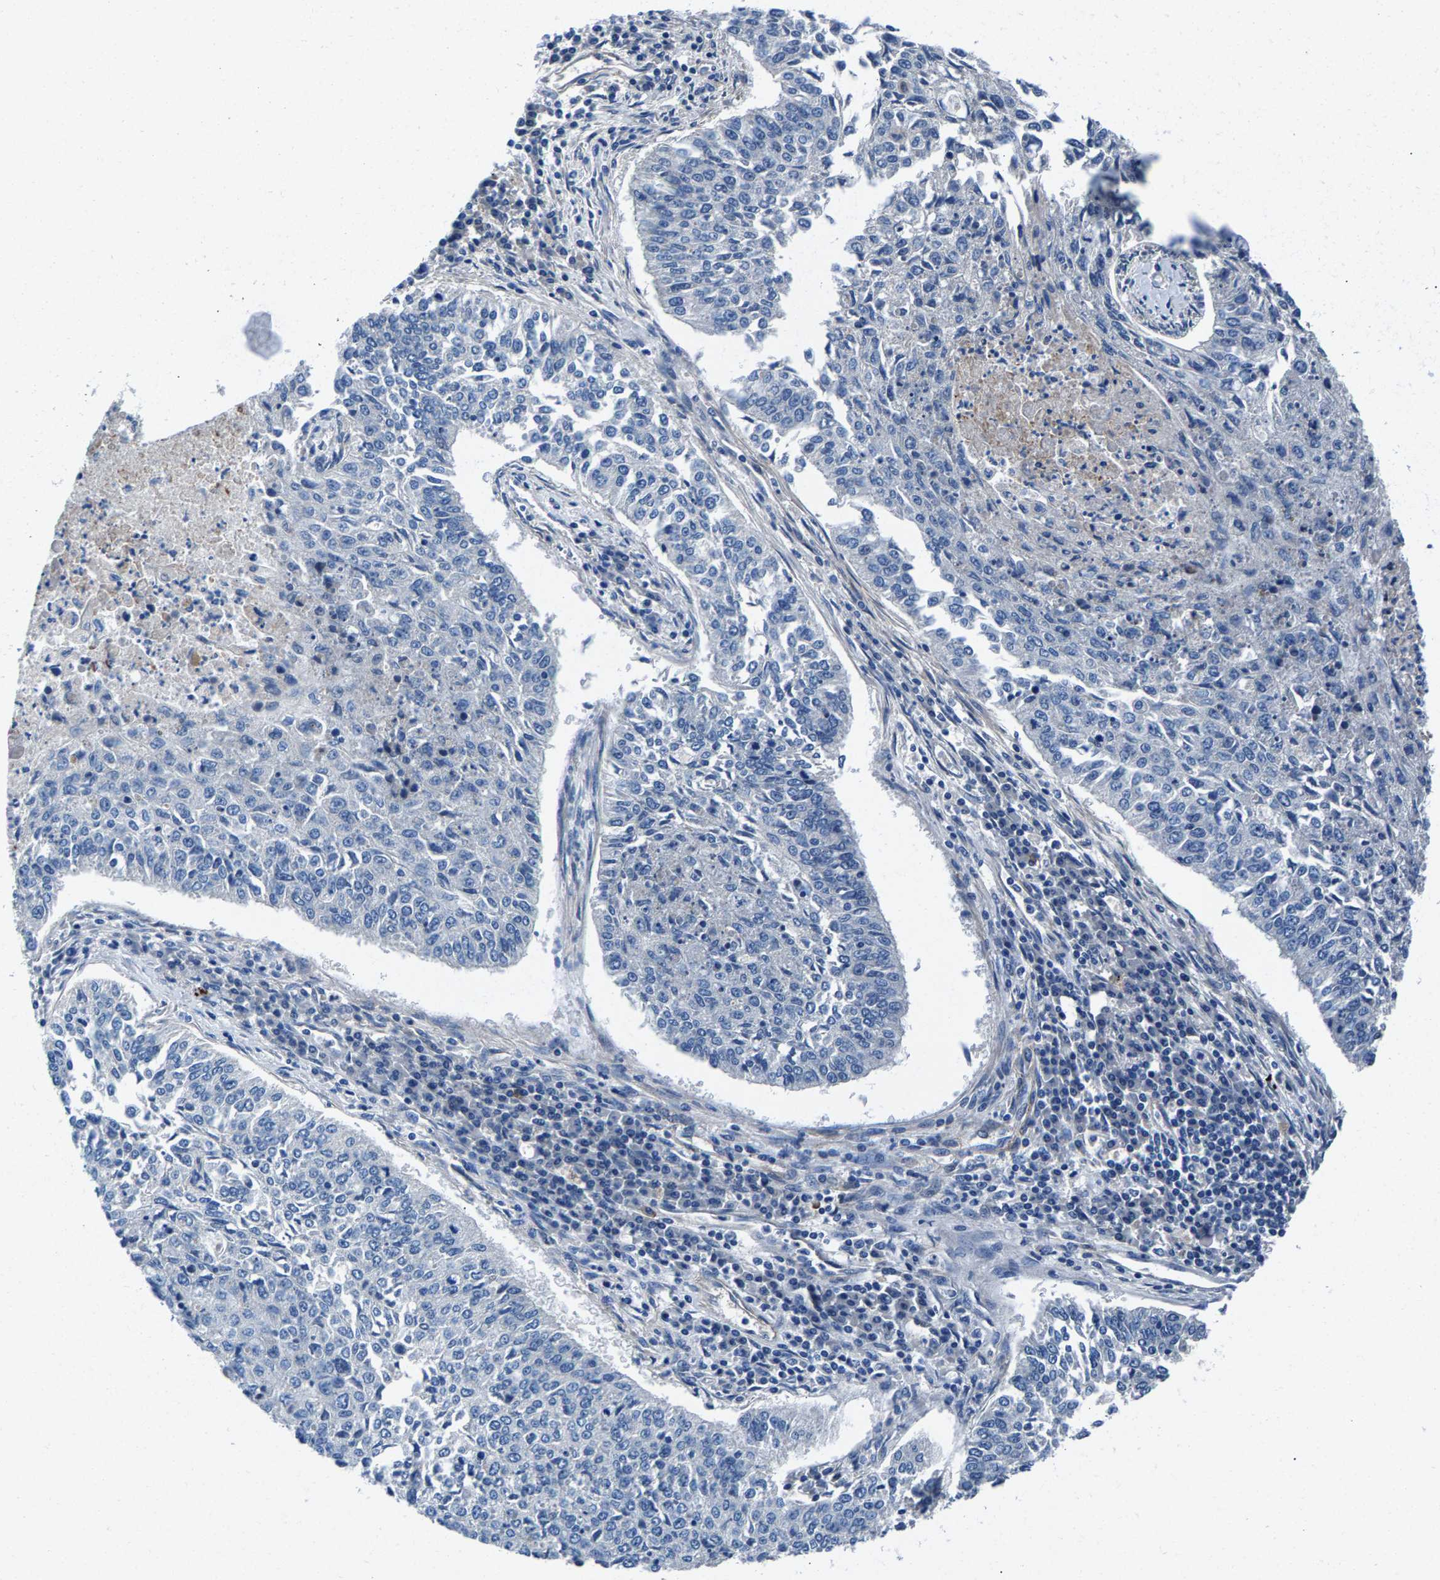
{"staining": {"intensity": "negative", "quantity": "none", "location": "none"}, "tissue": "lung cancer", "cell_type": "Tumor cells", "image_type": "cancer", "snomed": [{"axis": "morphology", "description": "Normal tissue, NOS"}, {"axis": "morphology", "description": "Squamous cell carcinoma, NOS"}, {"axis": "topography", "description": "Cartilage tissue"}, {"axis": "topography", "description": "Bronchus"}, {"axis": "topography", "description": "Lung"}], "caption": "An IHC image of lung cancer (squamous cell carcinoma) is shown. There is no staining in tumor cells of lung cancer (squamous cell carcinoma).", "gene": "CDRT4", "patient": {"sex": "female", "age": 49}}